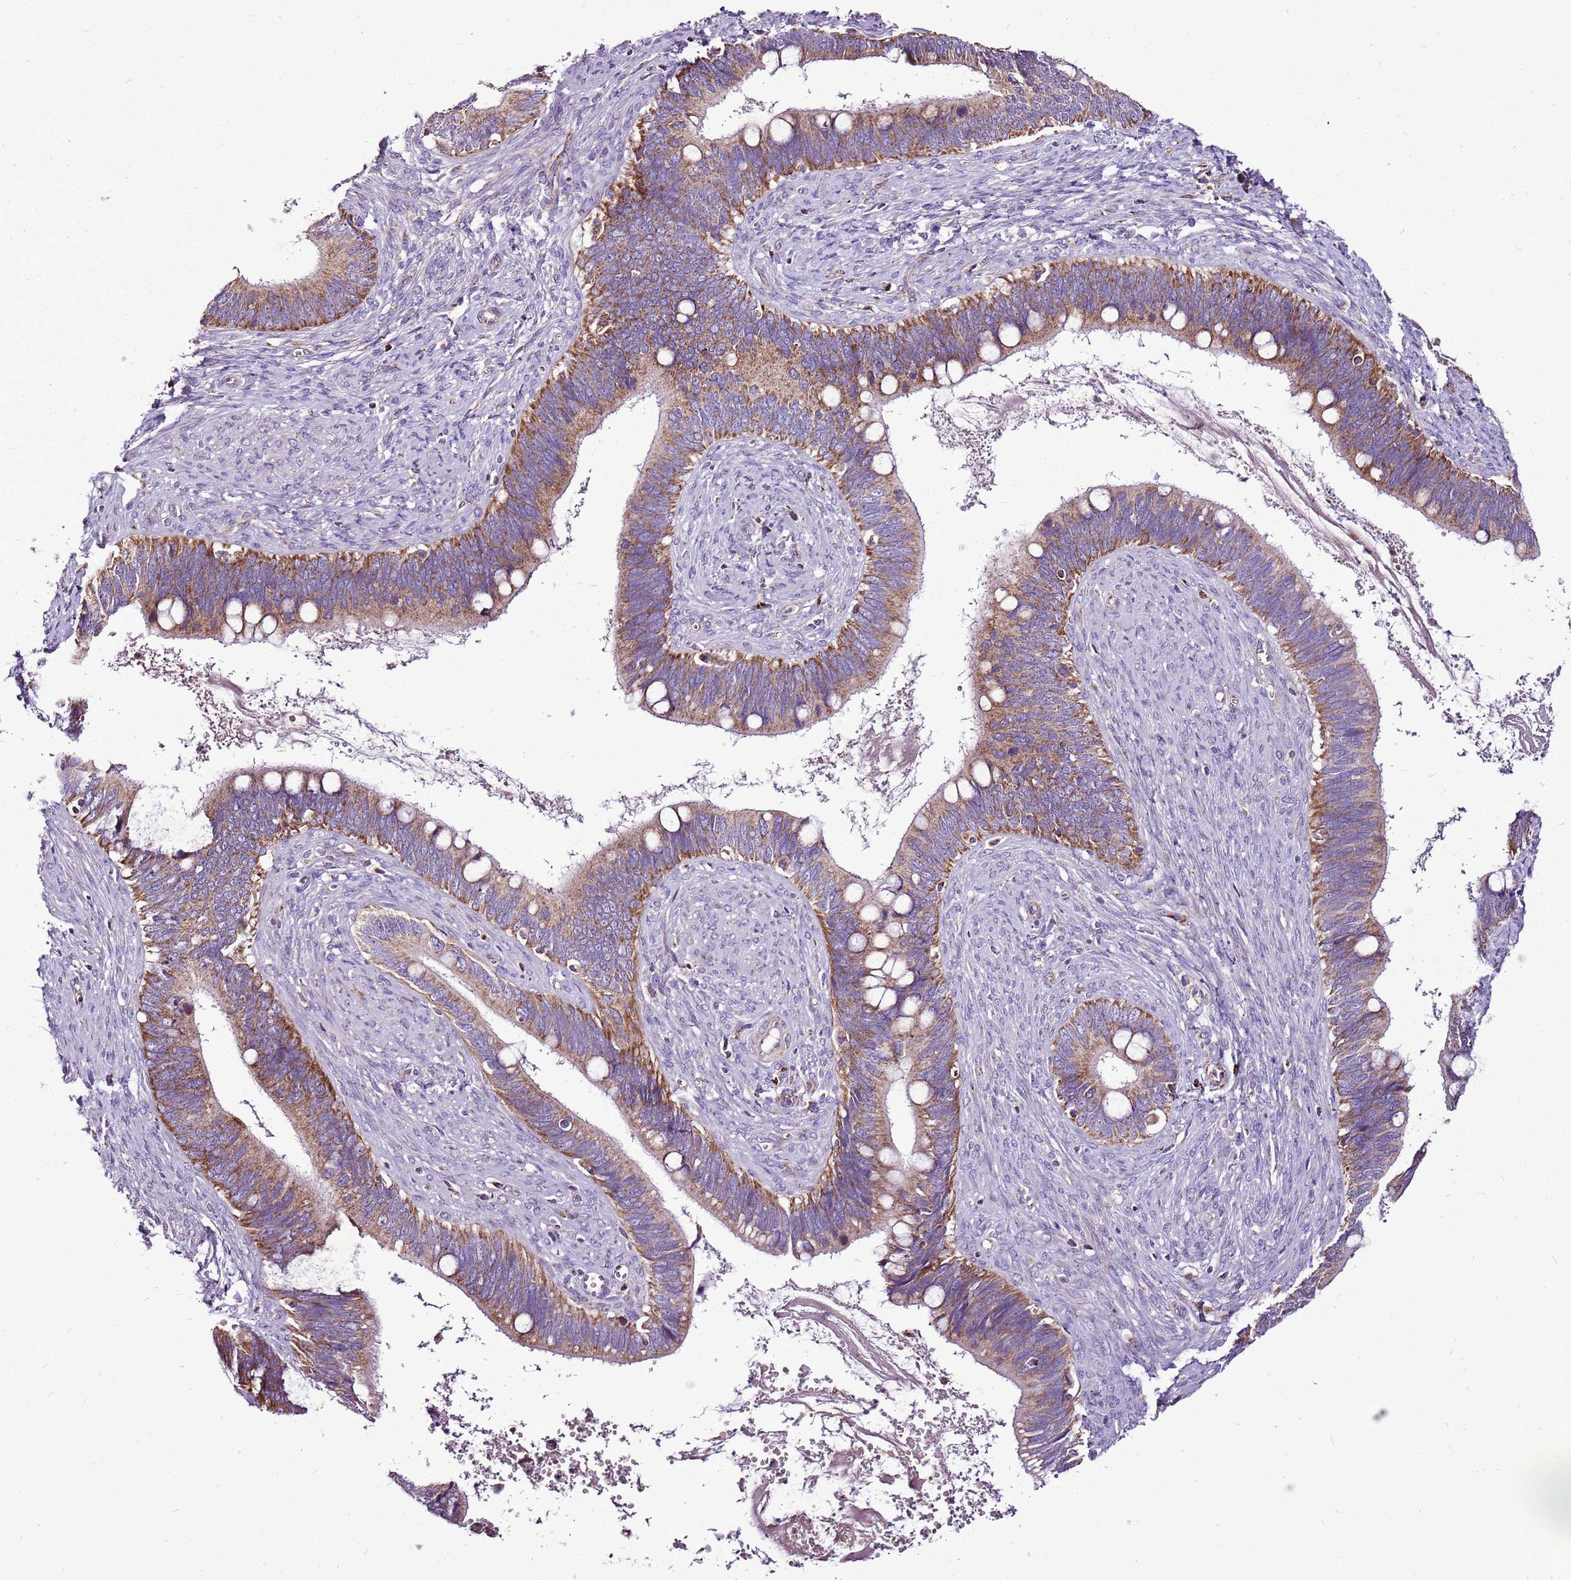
{"staining": {"intensity": "moderate", "quantity": ">75%", "location": "cytoplasmic/membranous"}, "tissue": "cervical cancer", "cell_type": "Tumor cells", "image_type": "cancer", "snomed": [{"axis": "morphology", "description": "Adenocarcinoma, NOS"}, {"axis": "topography", "description": "Cervix"}], "caption": "This histopathology image exhibits immunohistochemistry staining of adenocarcinoma (cervical), with medium moderate cytoplasmic/membranous expression in approximately >75% of tumor cells.", "gene": "GCDH", "patient": {"sex": "female", "age": 42}}